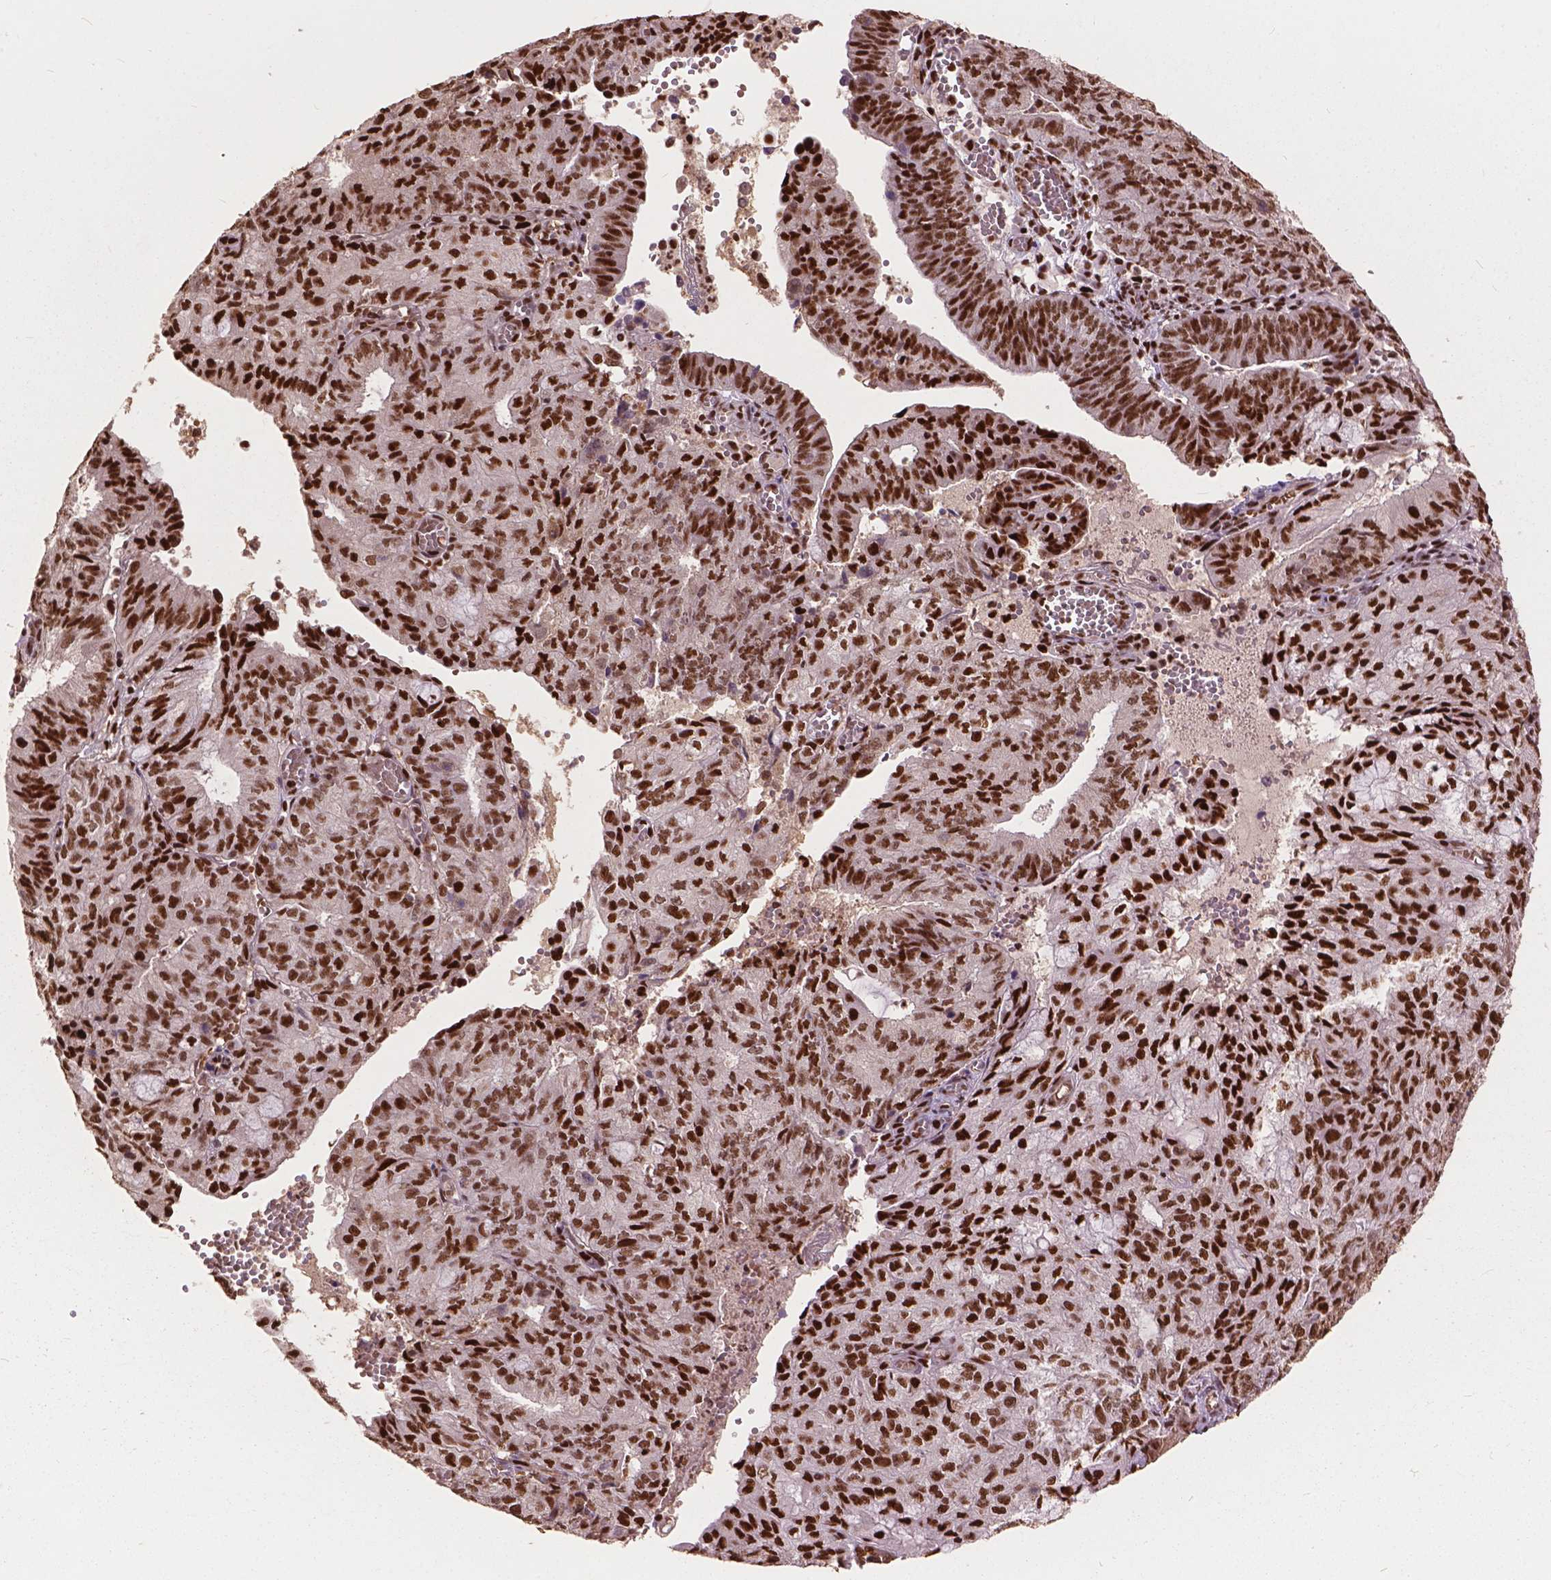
{"staining": {"intensity": "strong", "quantity": ">75%", "location": "nuclear"}, "tissue": "endometrial cancer", "cell_type": "Tumor cells", "image_type": "cancer", "snomed": [{"axis": "morphology", "description": "Adenocarcinoma, NOS"}, {"axis": "topography", "description": "Endometrium"}], "caption": "This is a photomicrograph of immunohistochemistry staining of adenocarcinoma (endometrial), which shows strong positivity in the nuclear of tumor cells.", "gene": "ANP32B", "patient": {"sex": "female", "age": 82}}